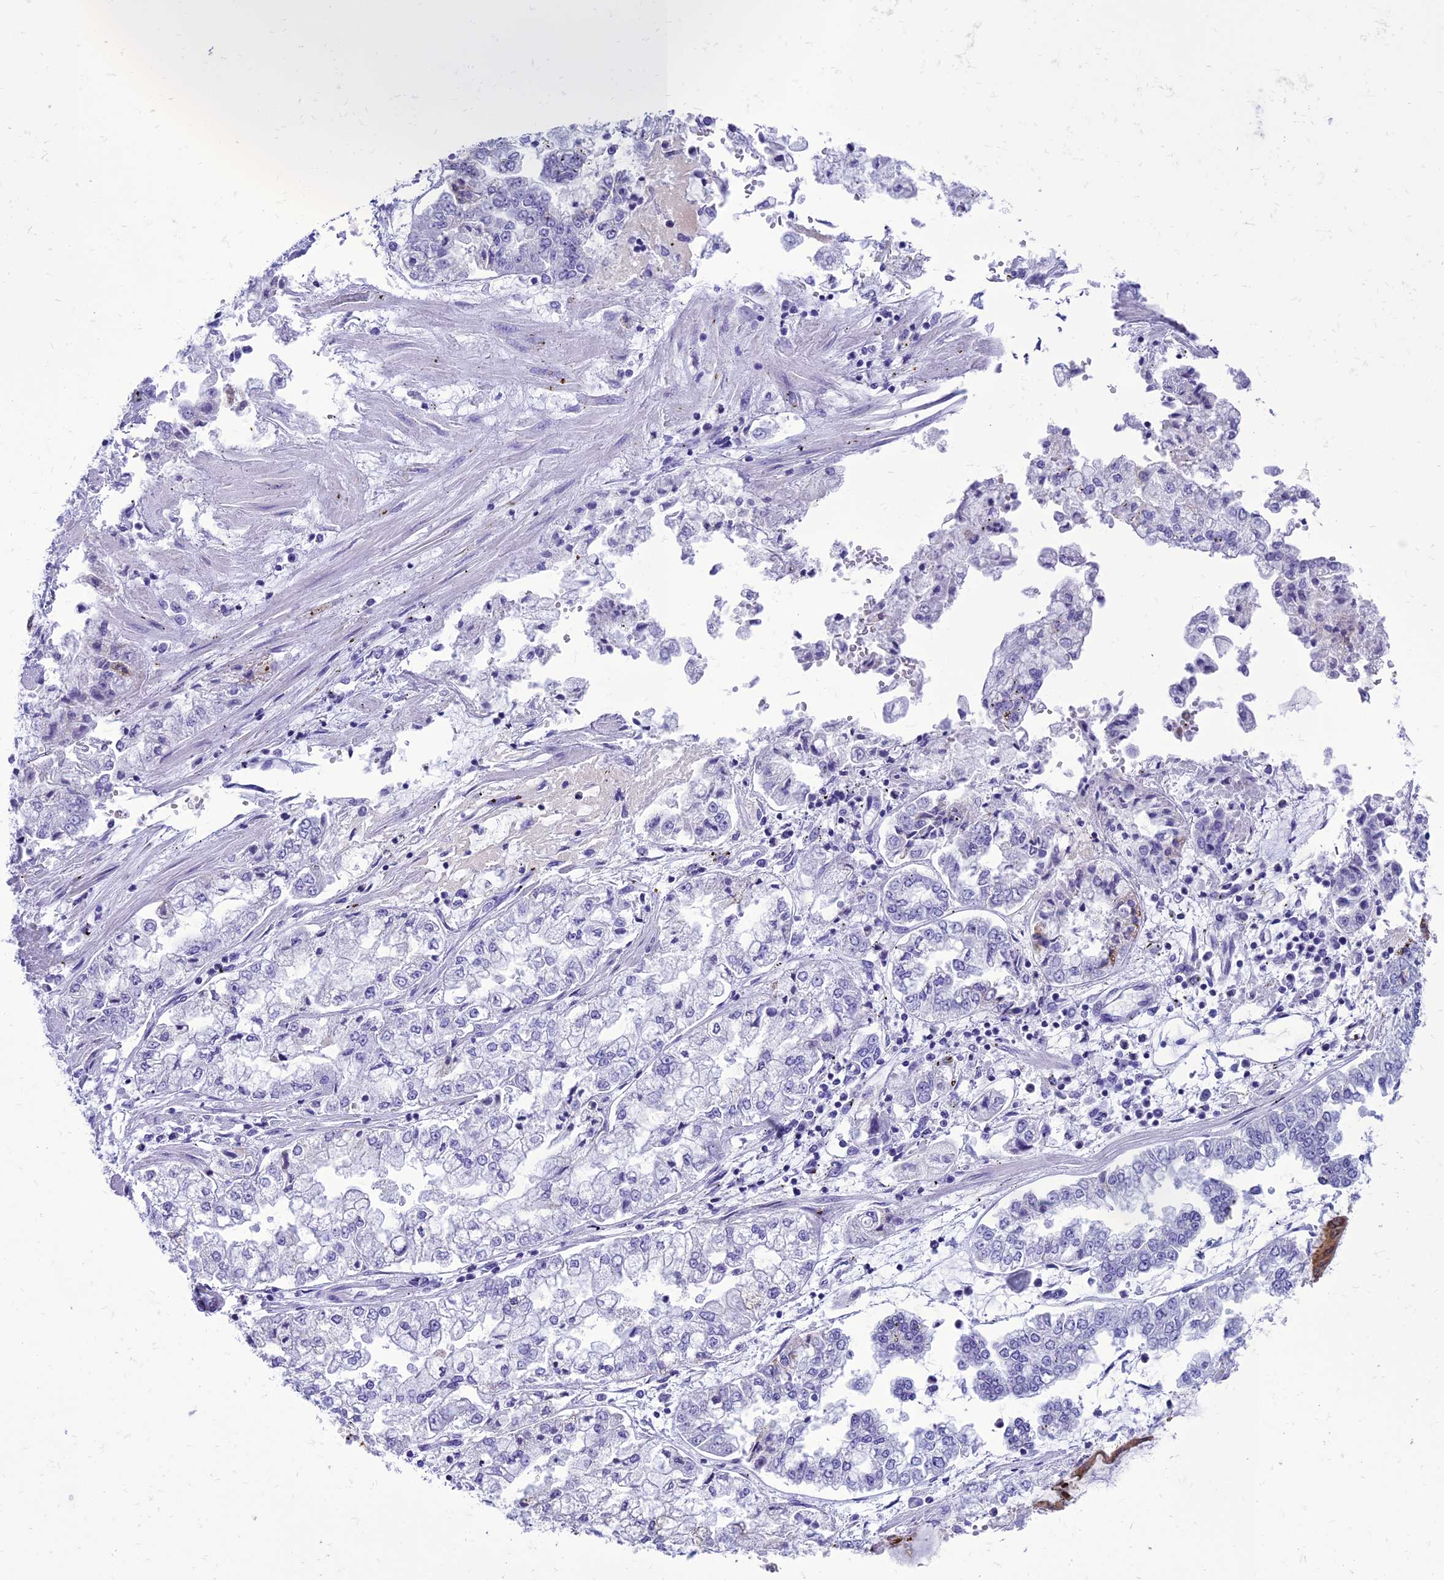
{"staining": {"intensity": "negative", "quantity": "none", "location": "none"}, "tissue": "stomach cancer", "cell_type": "Tumor cells", "image_type": "cancer", "snomed": [{"axis": "morphology", "description": "Adenocarcinoma, NOS"}, {"axis": "topography", "description": "Stomach"}], "caption": "Immunohistochemistry (IHC) histopathology image of human adenocarcinoma (stomach) stained for a protein (brown), which exhibits no staining in tumor cells.", "gene": "KCTD14", "patient": {"sex": "male", "age": 76}}